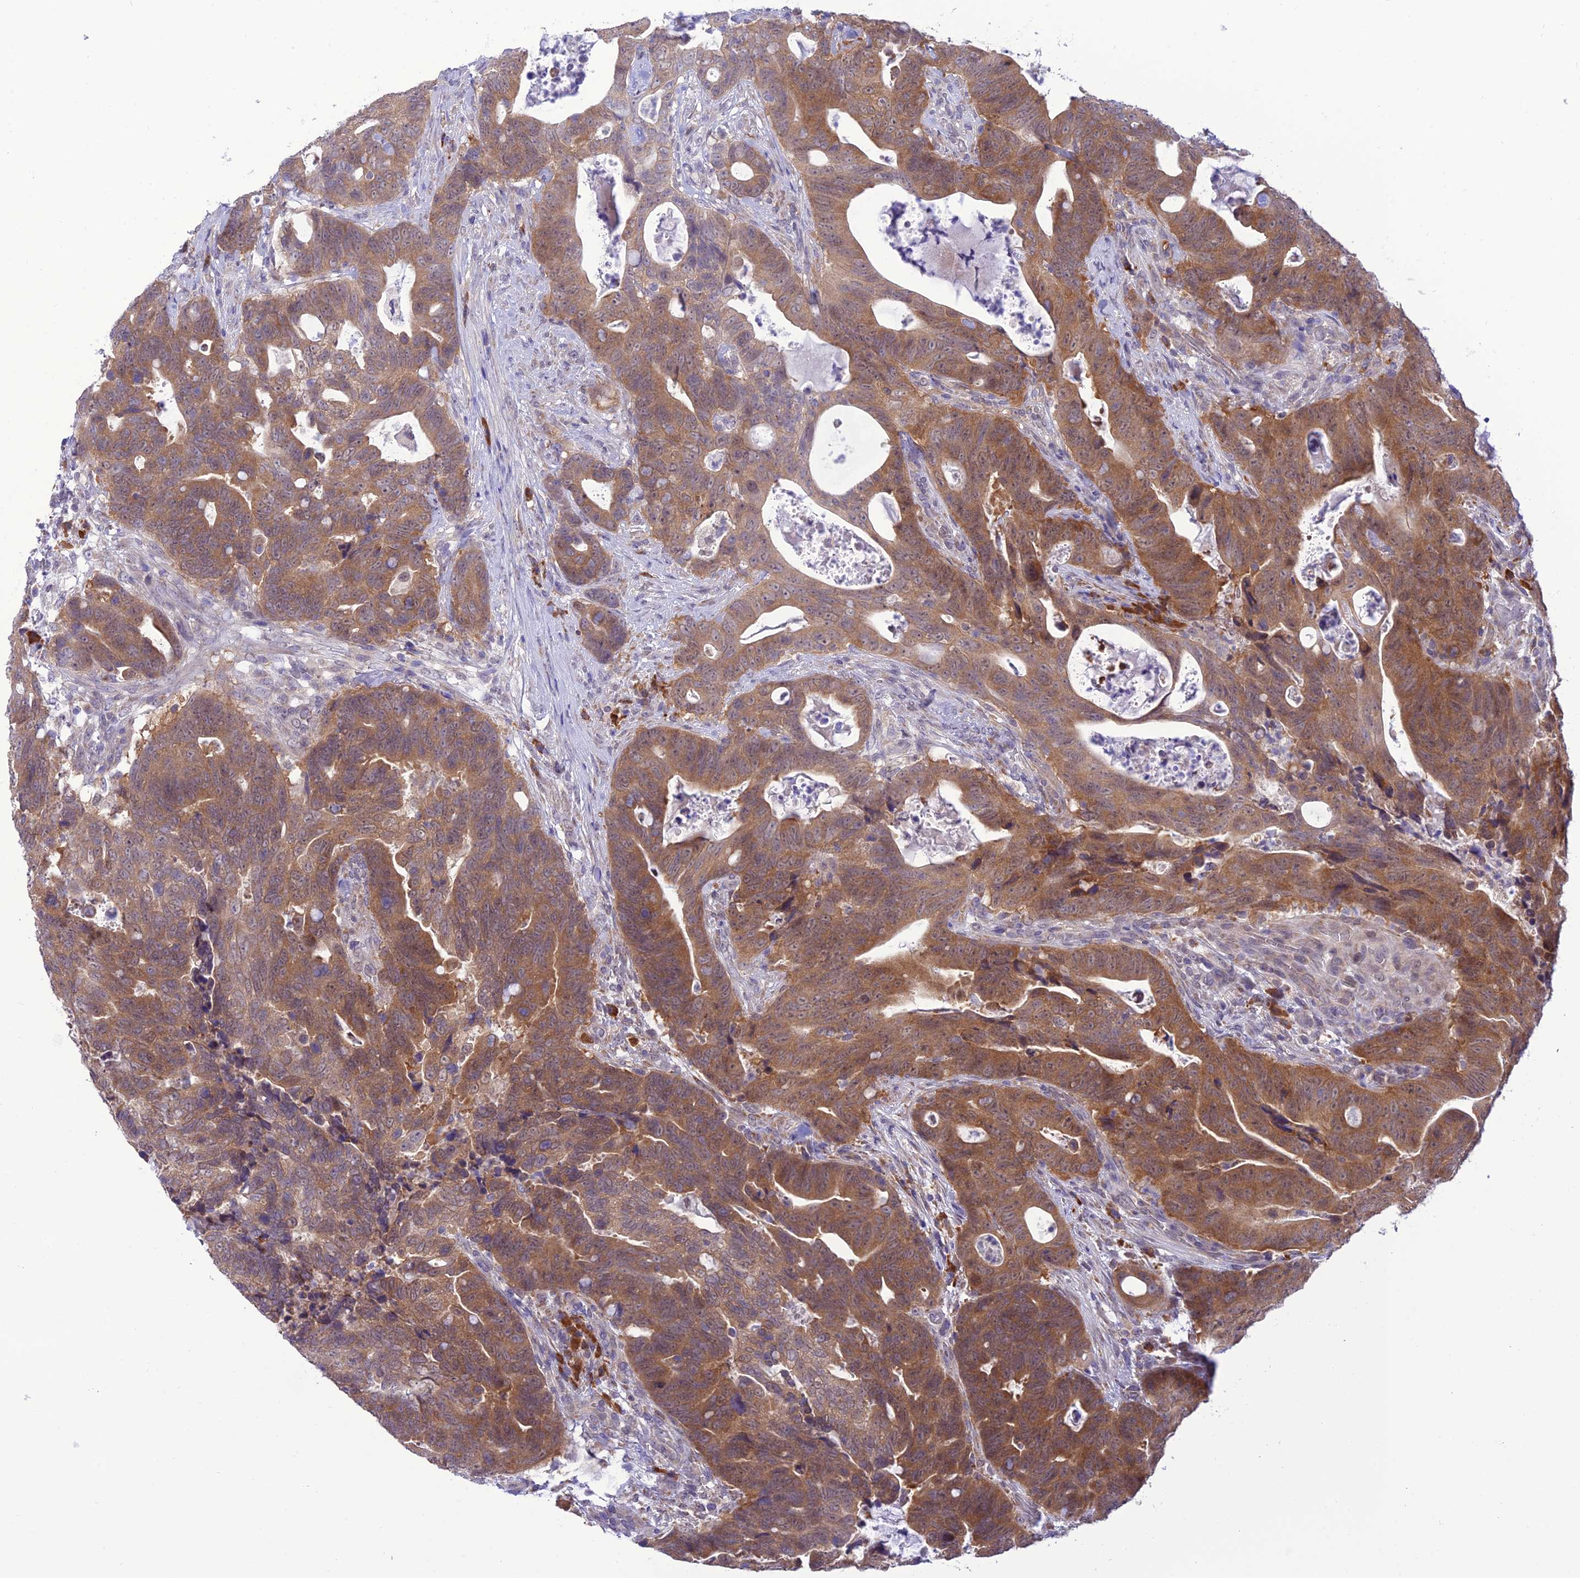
{"staining": {"intensity": "moderate", "quantity": ">75%", "location": "cytoplasmic/membranous"}, "tissue": "colorectal cancer", "cell_type": "Tumor cells", "image_type": "cancer", "snomed": [{"axis": "morphology", "description": "Adenocarcinoma, NOS"}, {"axis": "topography", "description": "Colon"}], "caption": "This histopathology image demonstrates IHC staining of colorectal adenocarcinoma, with medium moderate cytoplasmic/membranous positivity in approximately >75% of tumor cells.", "gene": "RNF126", "patient": {"sex": "female", "age": 82}}